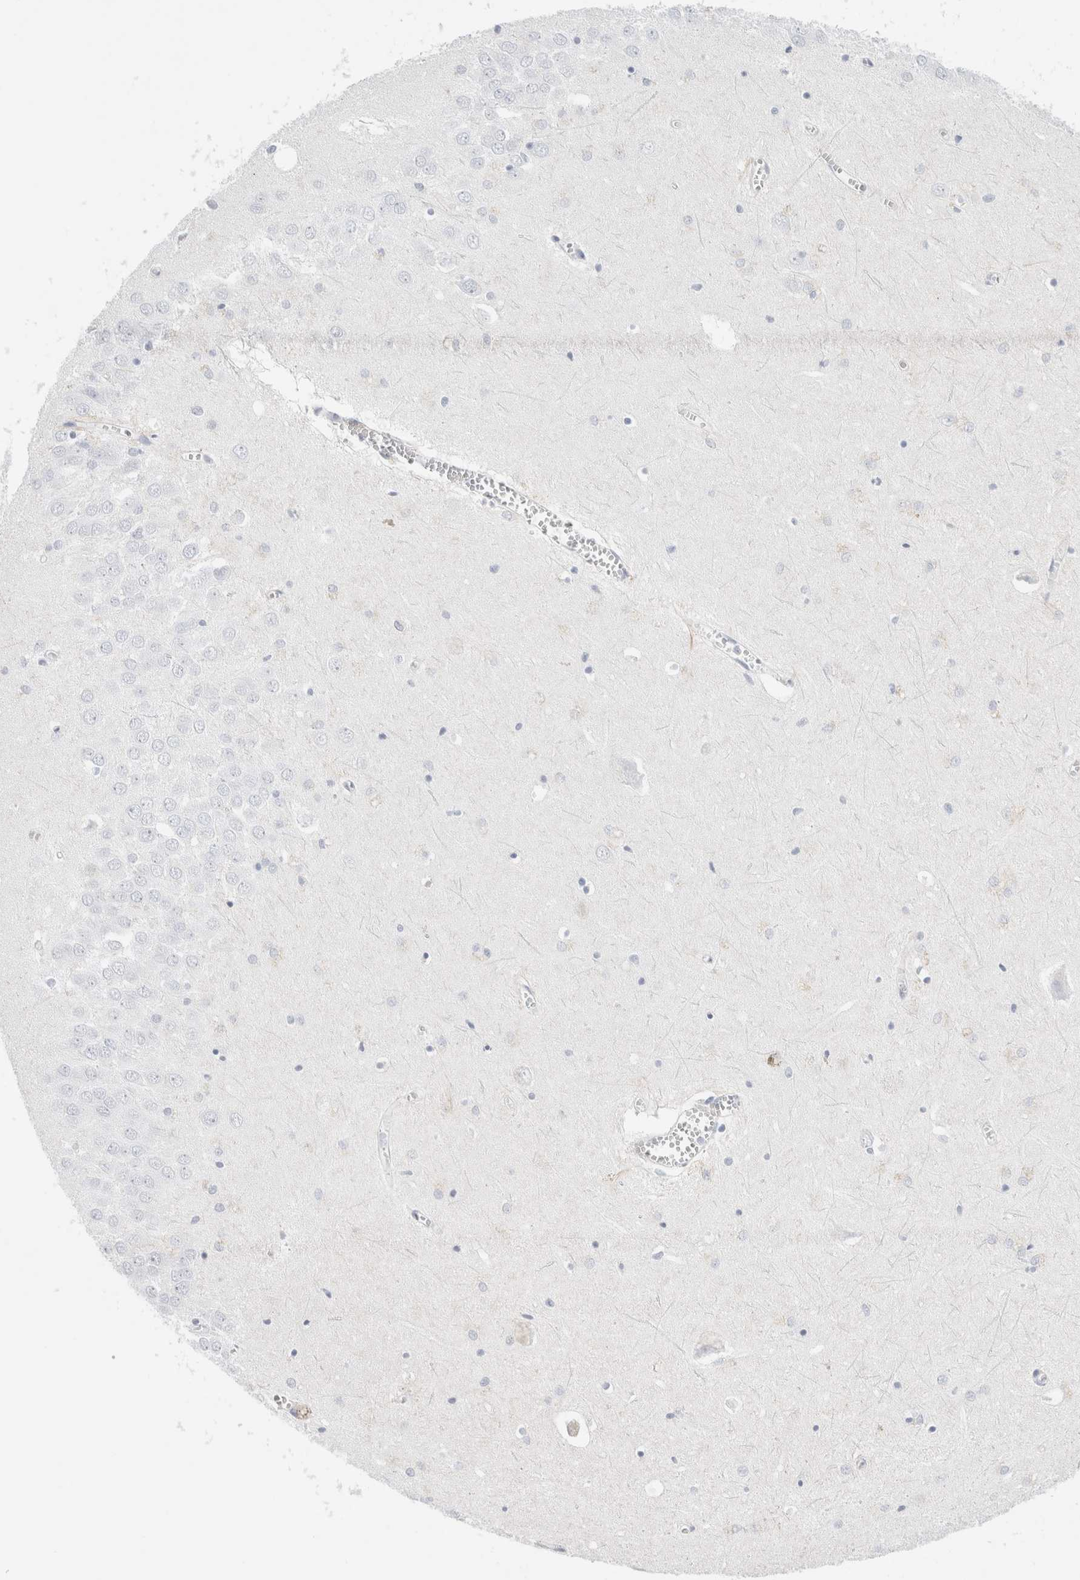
{"staining": {"intensity": "negative", "quantity": "none", "location": "none"}, "tissue": "hippocampus", "cell_type": "Glial cells", "image_type": "normal", "snomed": [{"axis": "morphology", "description": "Normal tissue, NOS"}, {"axis": "topography", "description": "Hippocampus"}], "caption": "An immunohistochemistry micrograph of unremarkable hippocampus is shown. There is no staining in glial cells of hippocampus. The staining was performed using DAB to visualize the protein expression in brown, while the nuclei were stained in blue with hematoxylin (Magnification: 20x).", "gene": "MUC15", "patient": {"sex": "male", "age": 70}}